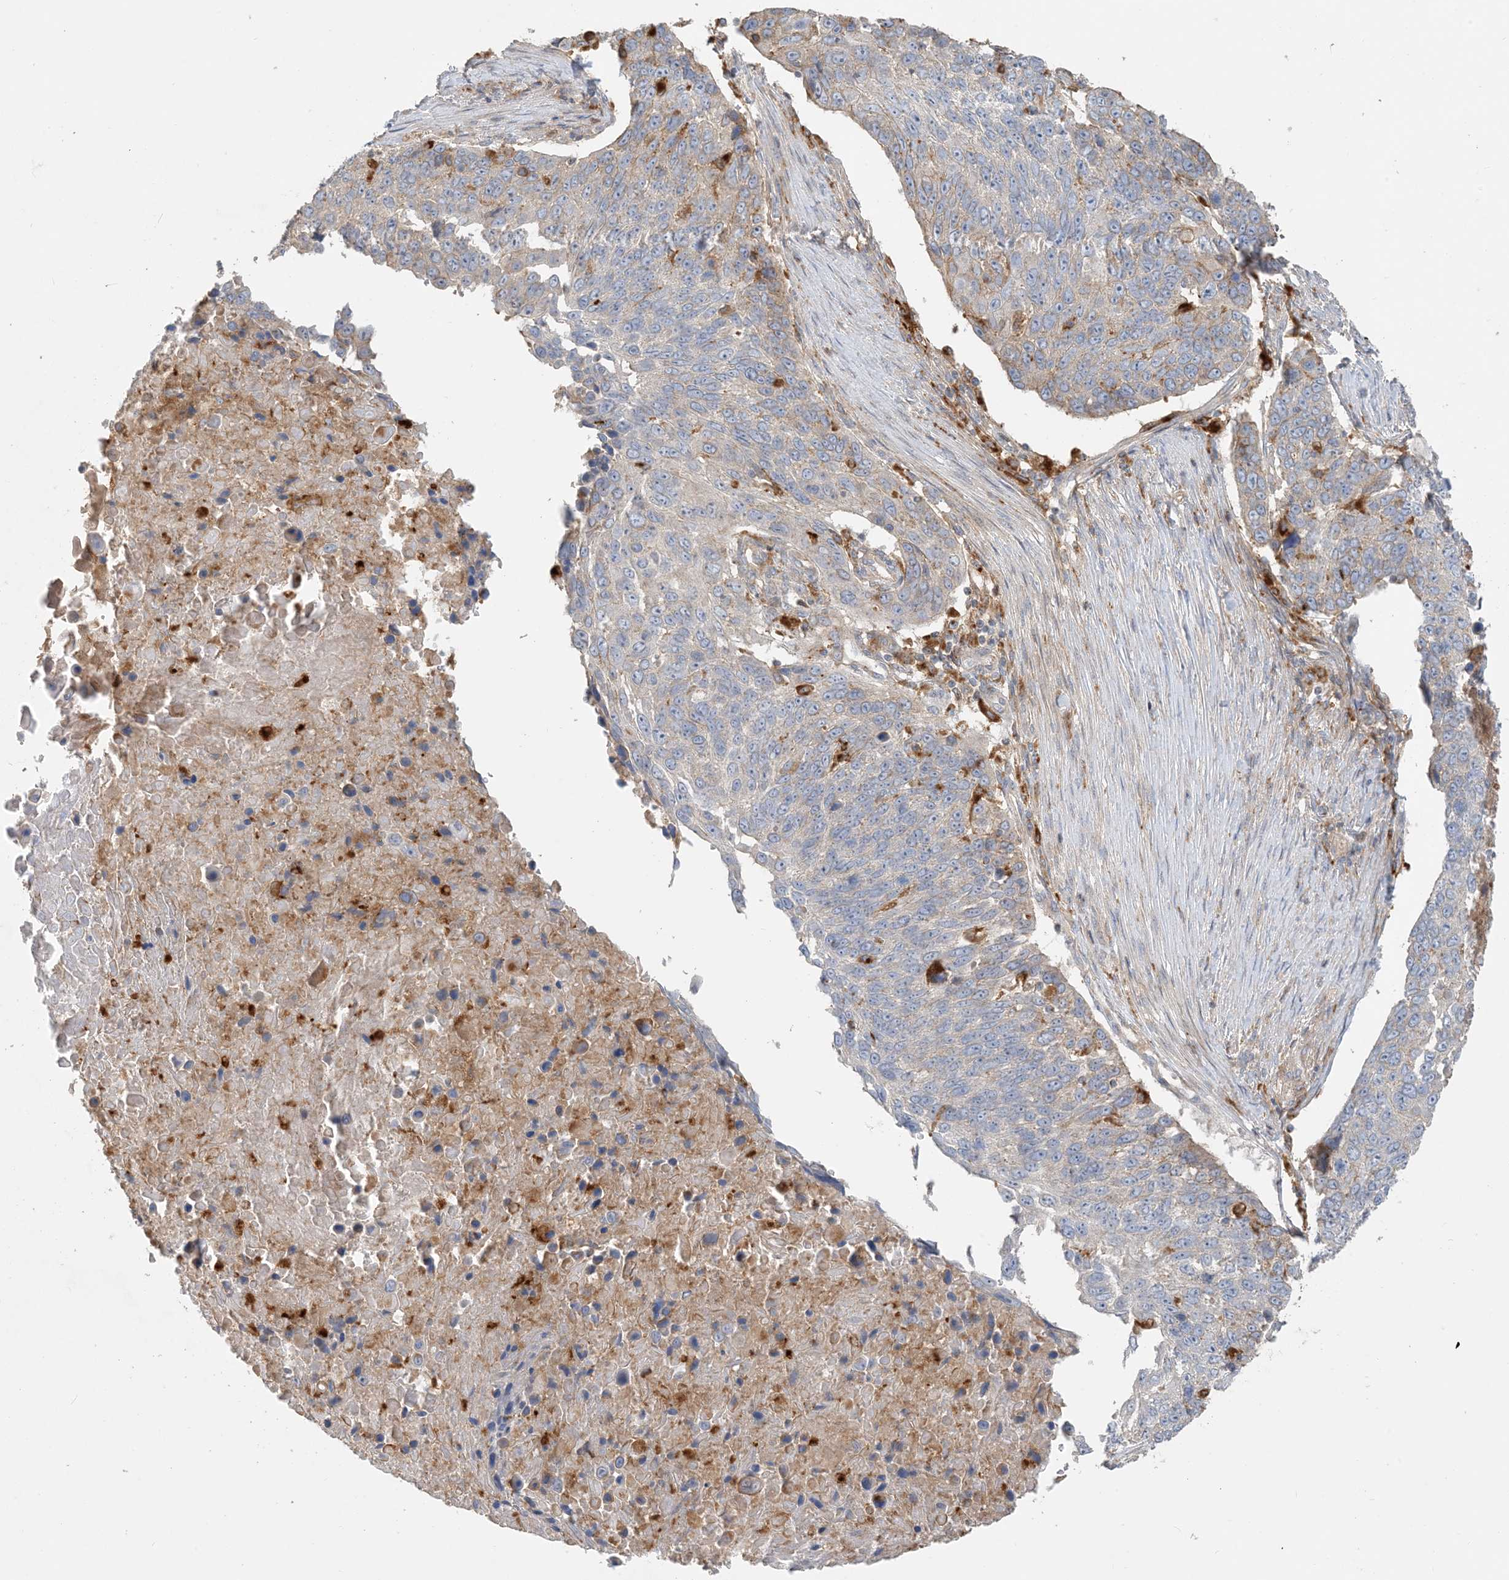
{"staining": {"intensity": "moderate", "quantity": "<25%", "location": "cytoplasmic/membranous"}, "tissue": "lung cancer", "cell_type": "Tumor cells", "image_type": "cancer", "snomed": [{"axis": "morphology", "description": "Squamous cell carcinoma, NOS"}, {"axis": "topography", "description": "Lung"}], "caption": "This histopathology image displays immunohistochemistry staining of human lung cancer, with low moderate cytoplasmic/membranous staining in approximately <25% of tumor cells.", "gene": "SPPL2A", "patient": {"sex": "male", "age": 66}}